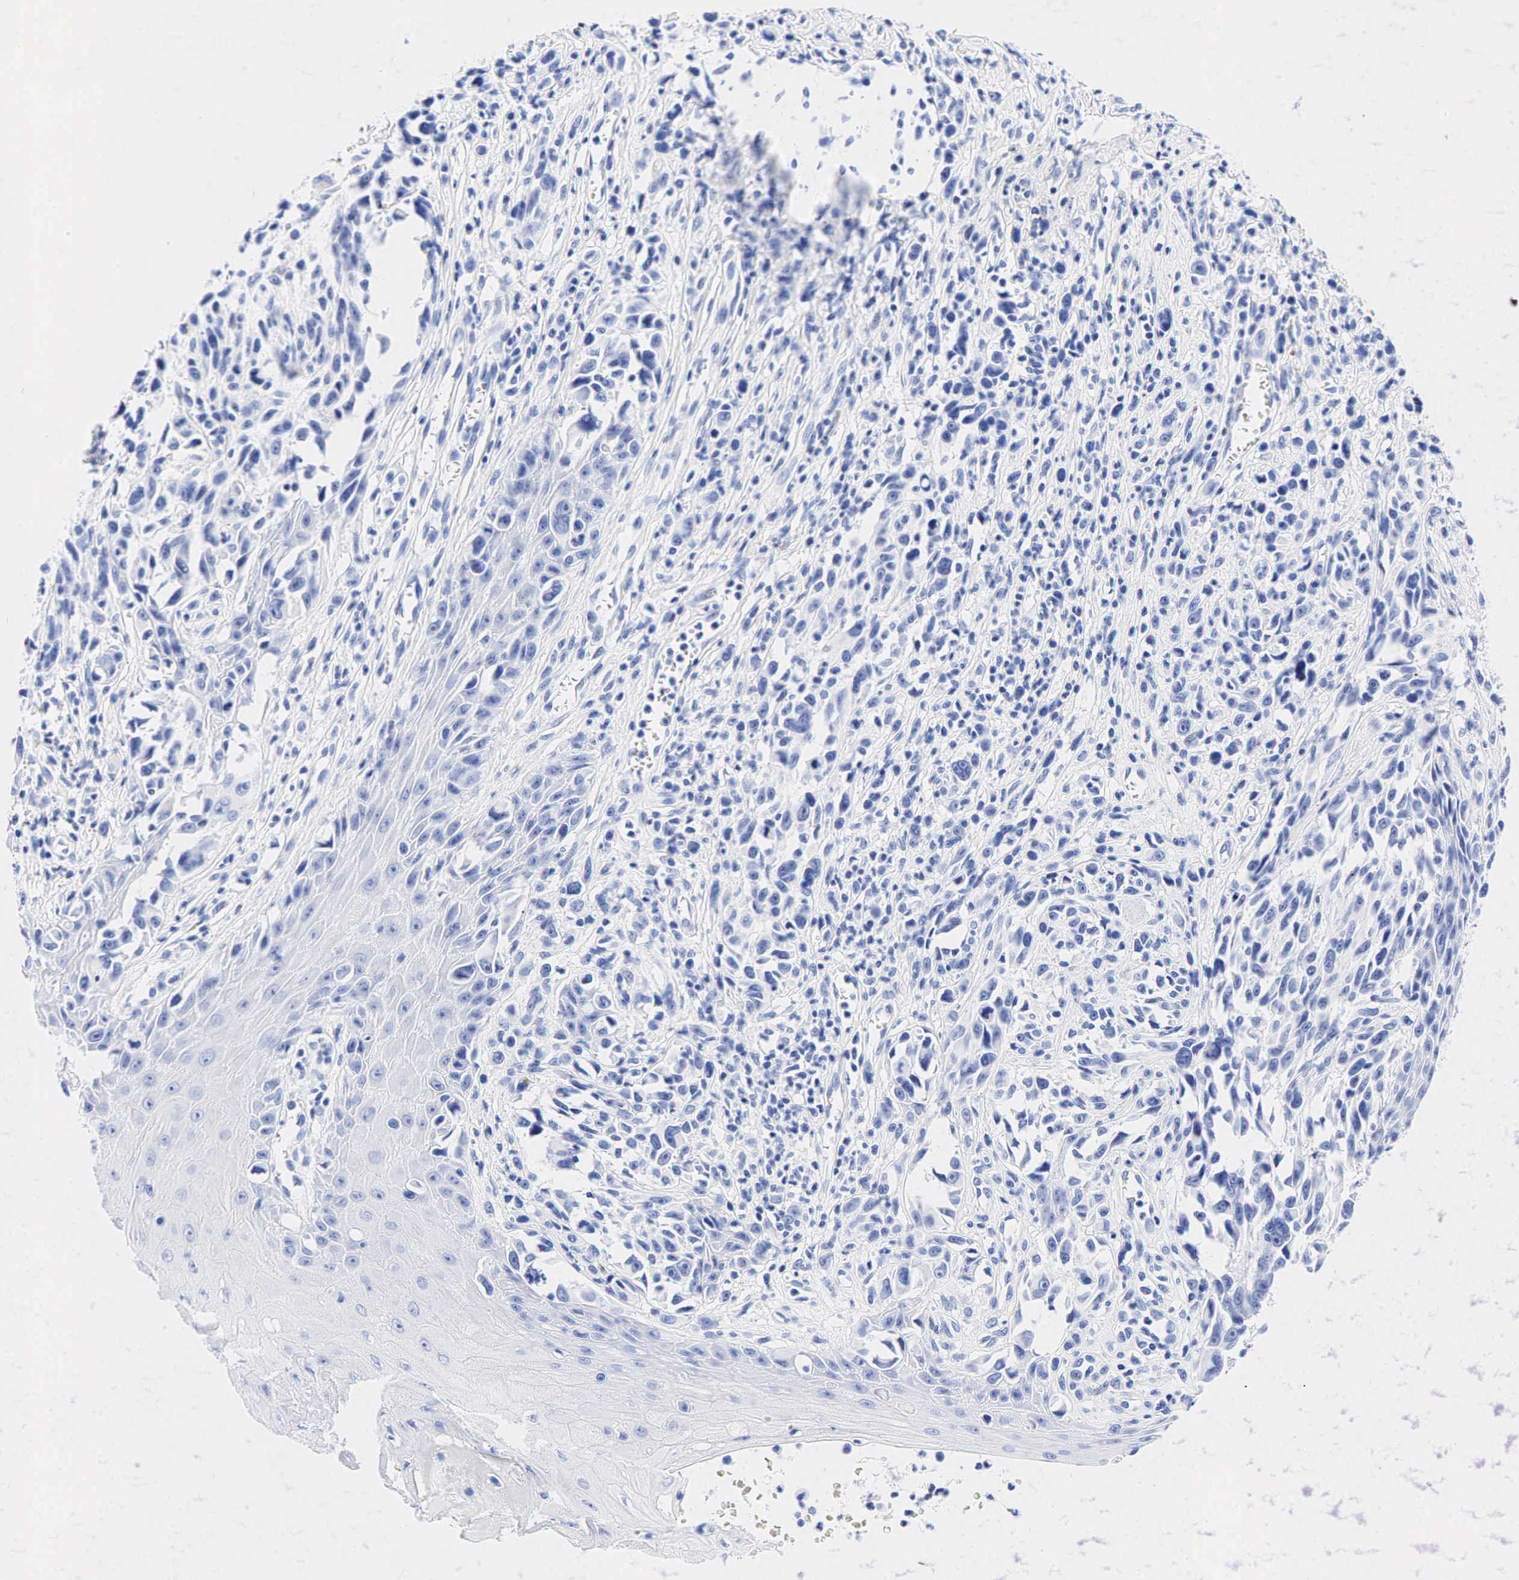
{"staining": {"intensity": "negative", "quantity": "none", "location": "none"}, "tissue": "melanoma", "cell_type": "Tumor cells", "image_type": "cancer", "snomed": [{"axis": "morphology", "description": "Malignant melanoma, NOS"}, {"axis": "topography", "description": "Skin"}], "caption": "There is no significant expression in tumor cells of melanoma.", "gene": "ESR1", "patient": {"sex": "female", "age": 82}}